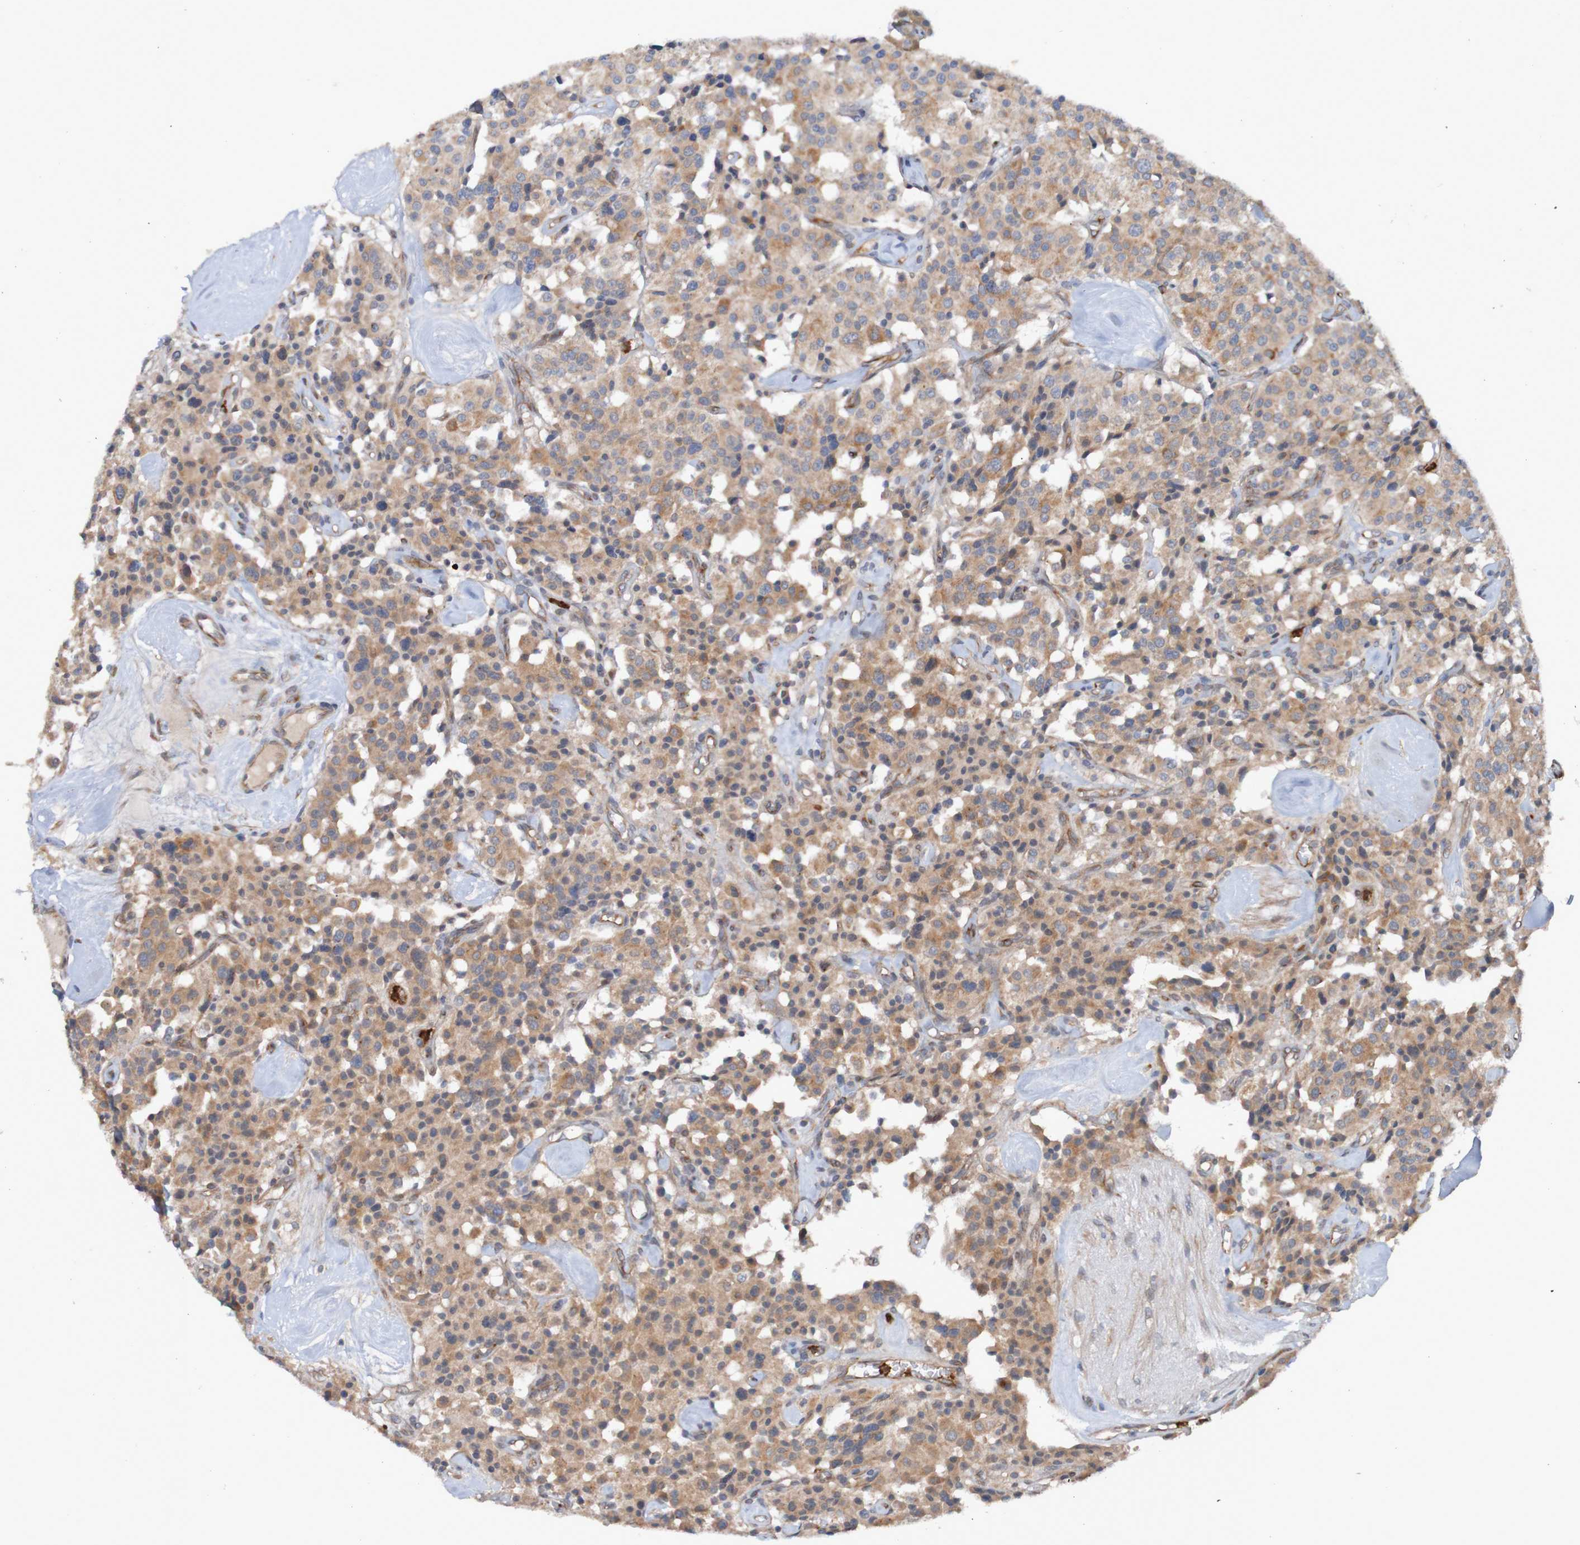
{"staining": {"intensity": "moderate", "quantity": ">75%", "location": "cytoplasmic/membranous"}, "tissue": "carcinoid", "cell_type": "Tumor cells", "image_type": "cancer", "snomed": [{"axis": "morphology", "description": "Carcinoid, malignant, NOS"}, {"axis": "topography", "description": "Lung"}], "caption": "About >75% of tumor cells in human carcinoid (malignant) exhibit moderate cytoplasmic/membranous protein positivity as visualized by brown immunohistochemical staining.", "gene": "ST8SIA6", "patient": {"sex": "male", "age": 30}}